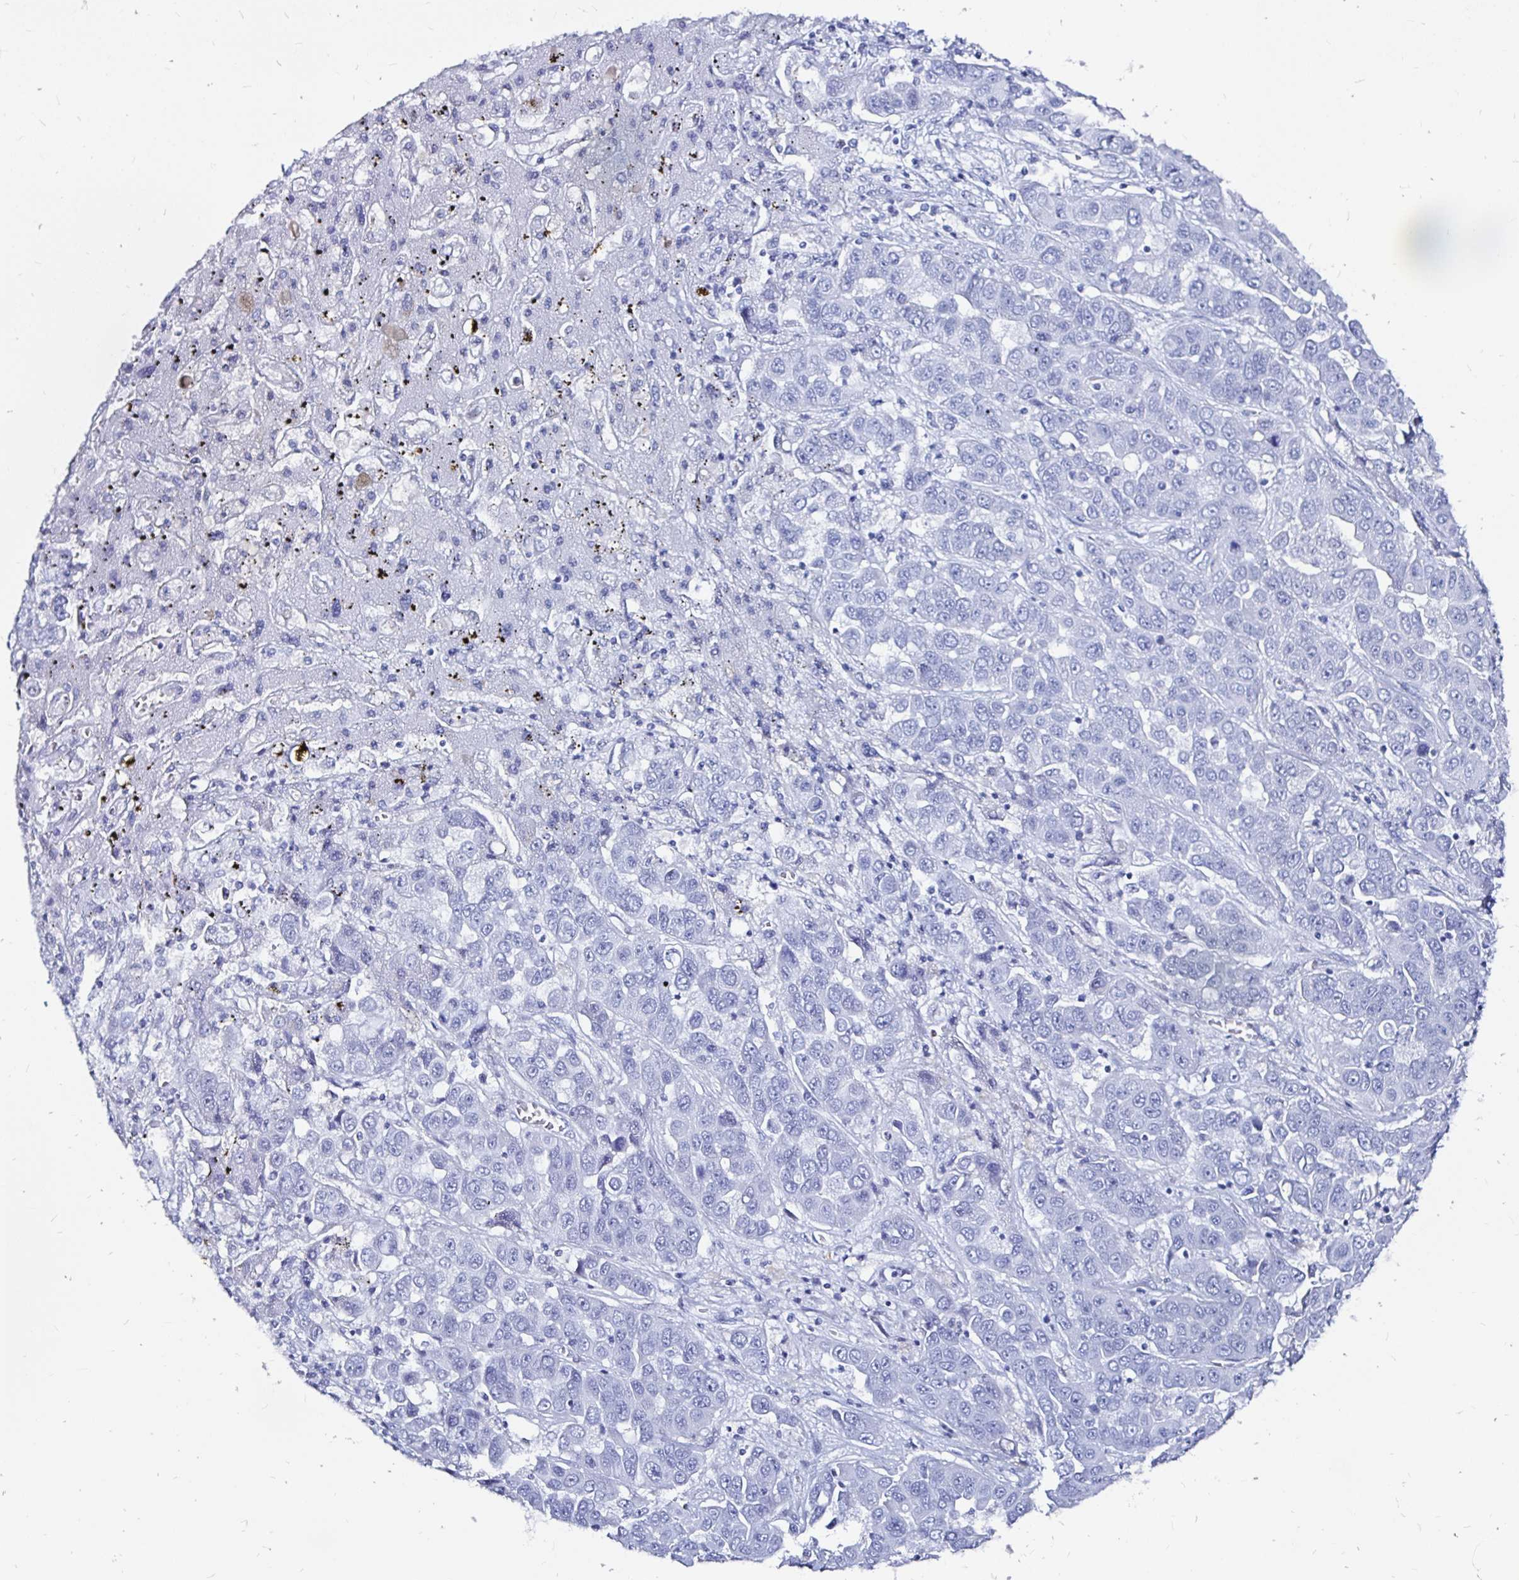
{"staining": {"intensity": "negative", "quantity": "none", "location": "none"}, "tissue": "liver cancer", "cell_type": "Tumor cells", "image_type": "cancer", "snomed": [{"axis": "morphology", "description": "Cholangiocarcinoma"}, {"axis": "topography", "description": "Liver"}], "caption": "Human liver cancer (cholangiocarcinoma) stained for a protein using immunohistochemistry (IHC) exhibits no expression in tumor cells.", "gene": "LUZP4", "patient": {"sex": "female", "age": 52}}